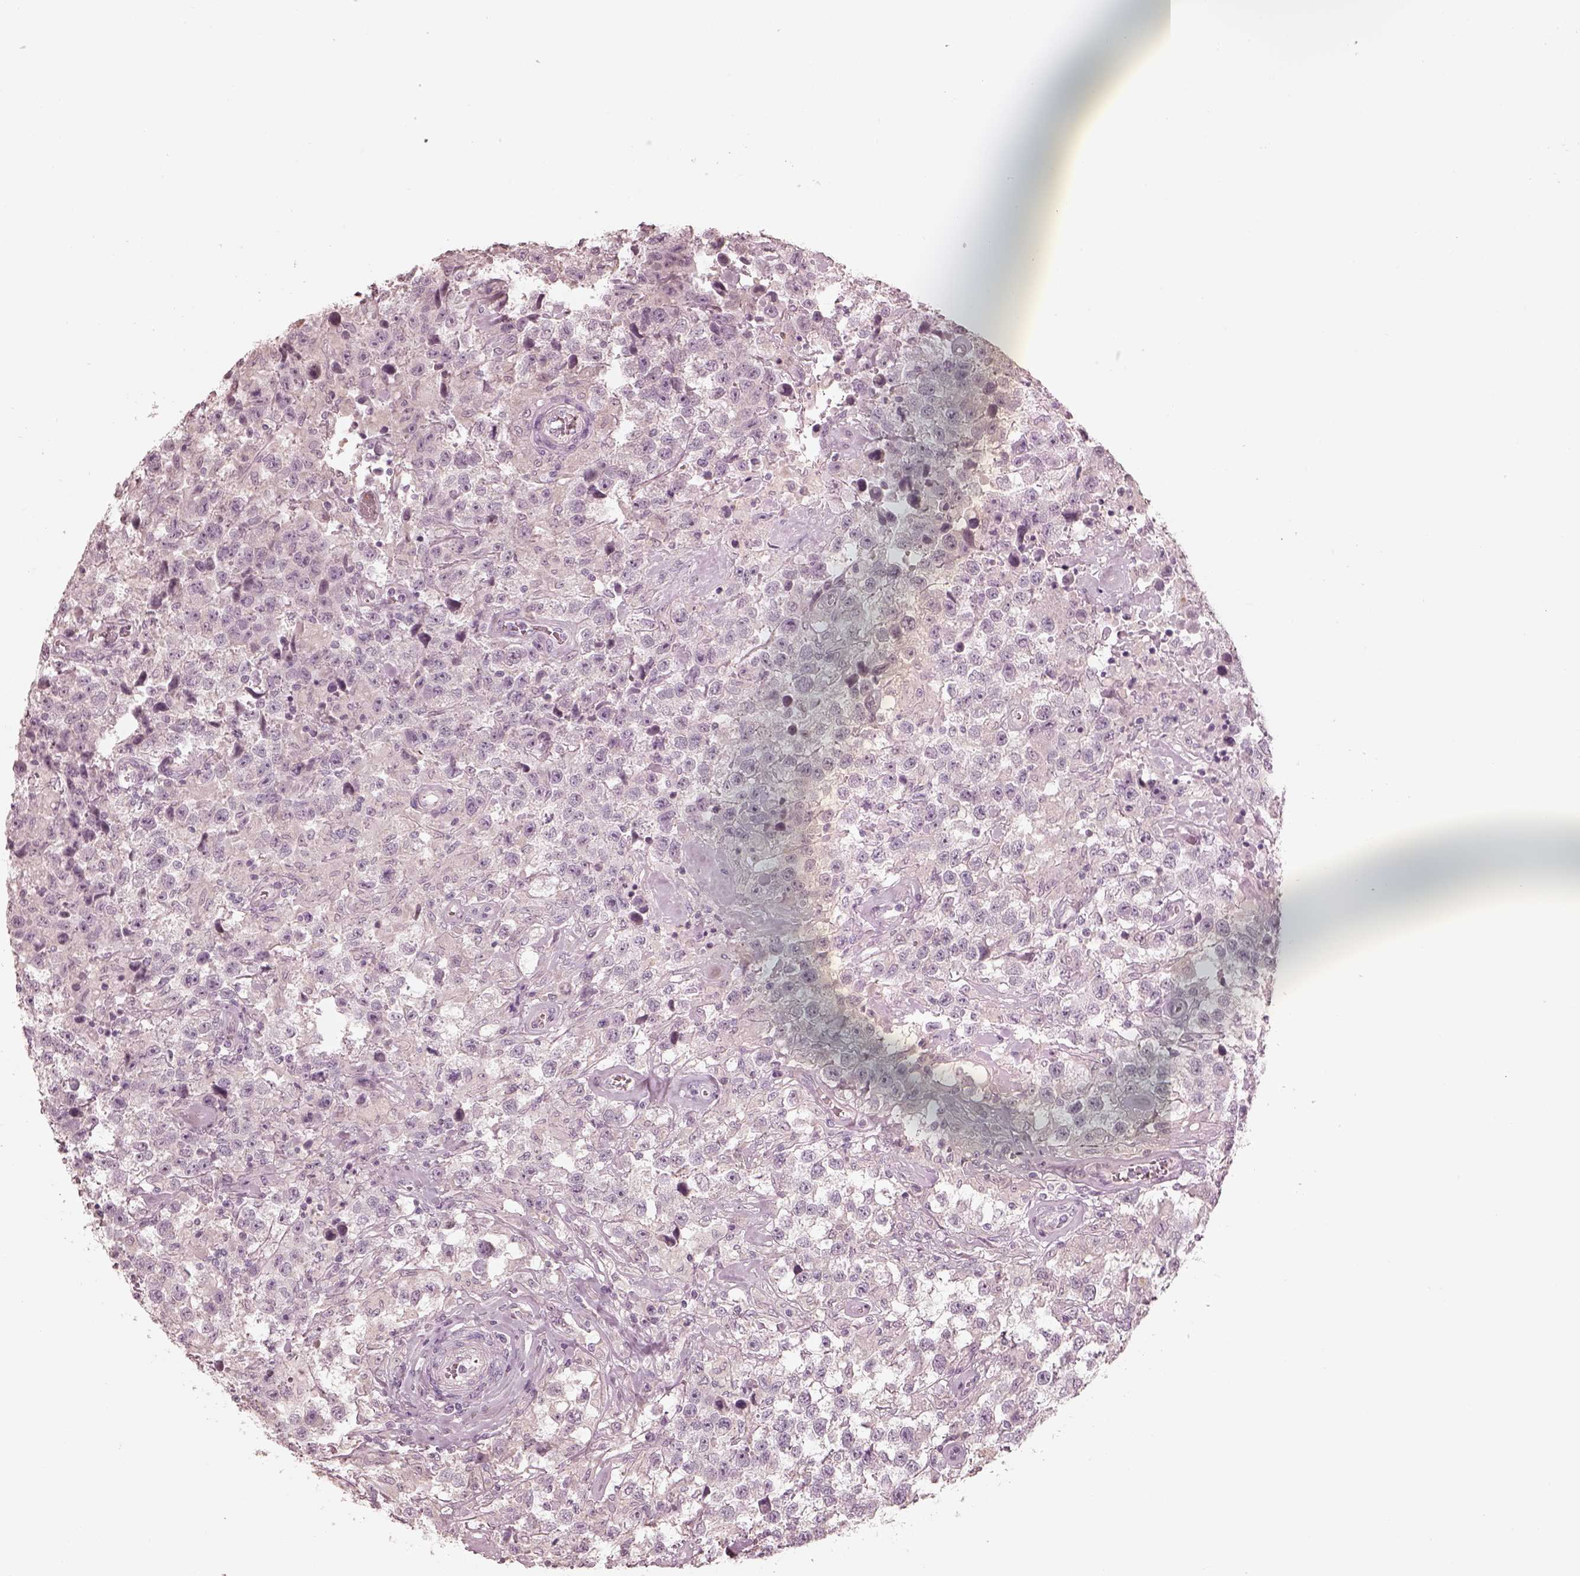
{"staining": {"intensity": "negative", "quantity": "none", "location": "none"}, "tissue": "testis cancer", "cell_type": "Tumor cells", "image_type": "cancer", "snomed": [{"axis": "morphology", "description": "Seminoma, NOS"}, {"axis": "topography", "description": "Testis"}], "caption": "This is an immunohistochemistry (IHC) image of testis cancer (seminoma). There is no positivity in tumor cells.", "gene": "ANKLE1", "patient": {"sex": "male", "age": 43}}